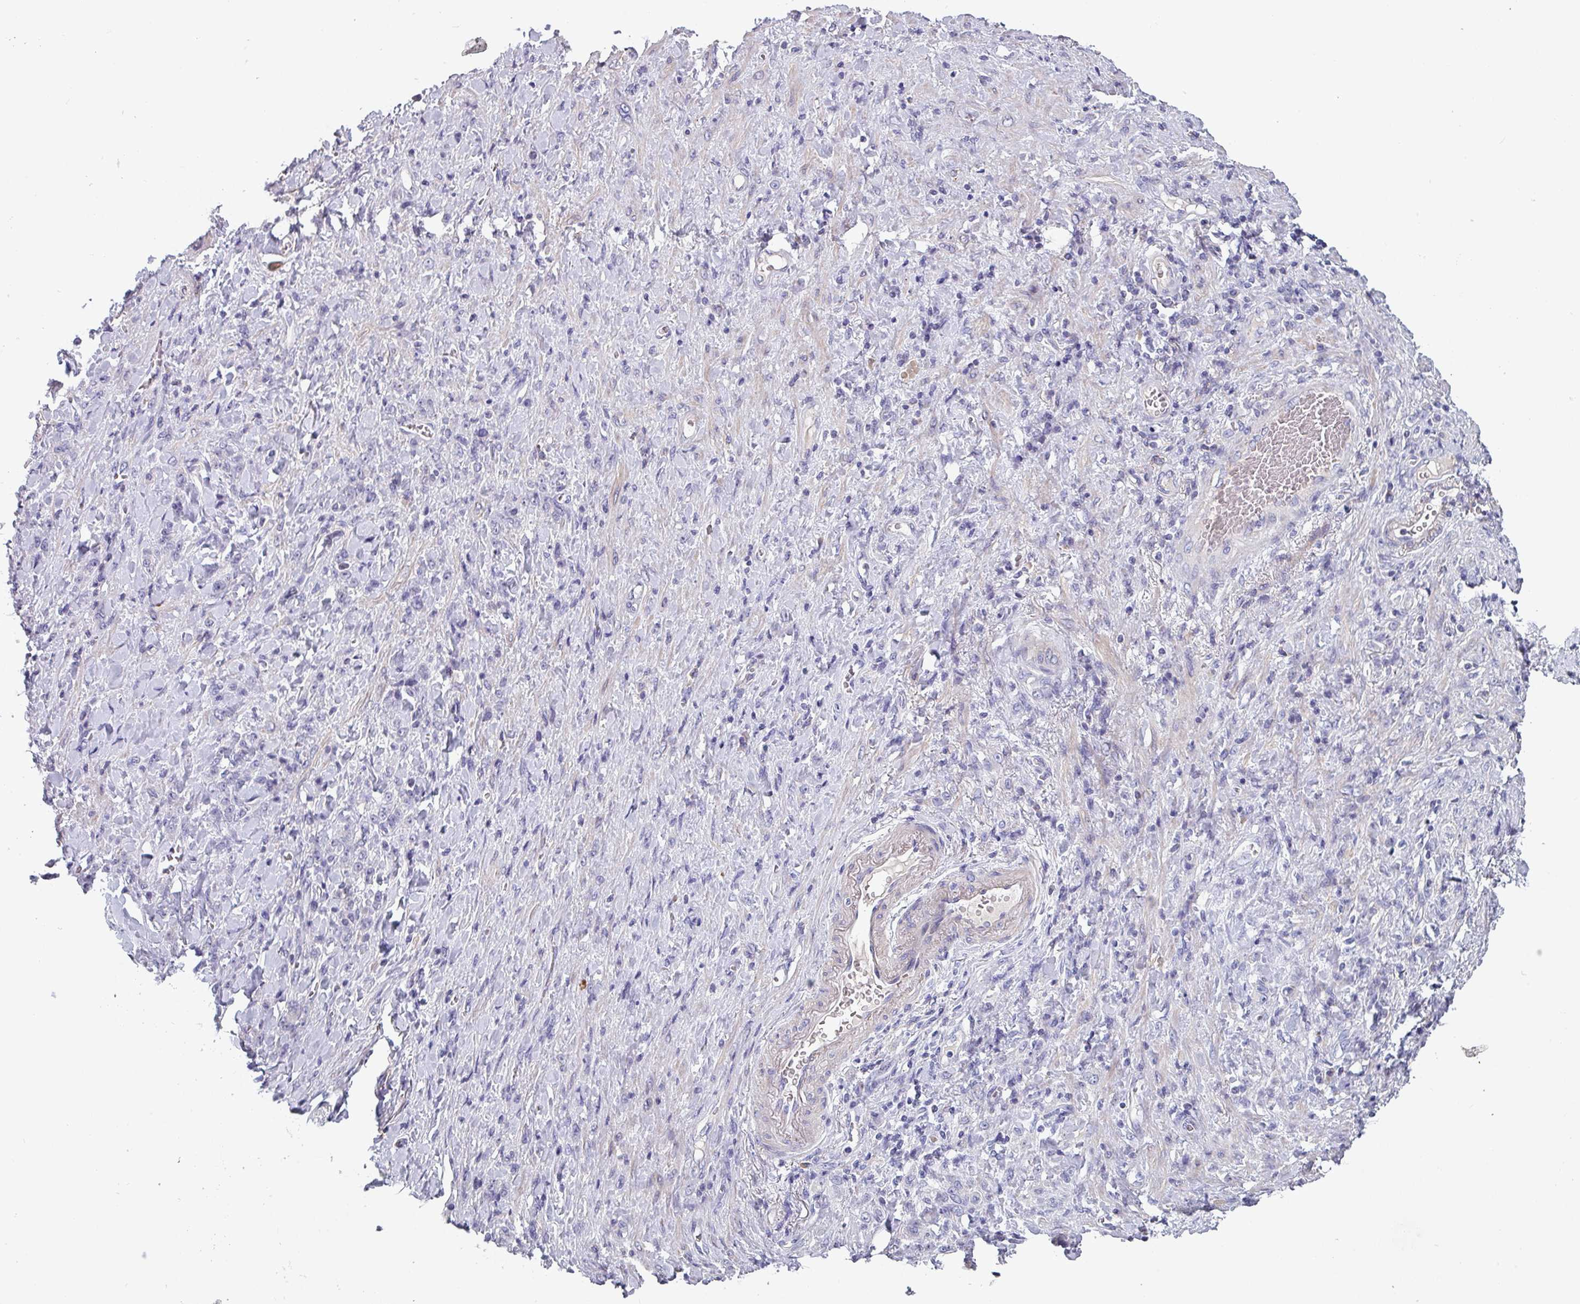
{"staining": {"intensity": "negative", "quantity": "none", "location": "none"}, "tissue": "stomach cancer", "cell_type": "Tumor cells", "image_type": "cancer", "snomed": [{"axis": "morphology", "description": "Normal tissue, NOS"}, {"axis": "morphology", "description": "Adenocarcinoma, NOS"}, {"axis": "topography", "description": "Stomach"}], "caption": "Immunohistochemistry (IHC) of adenocarcinoma (stomach) demonstrates no staining in tumor cells.", "gene": "TMEM132A", "patient": {"sex": "male", "age": 82}}